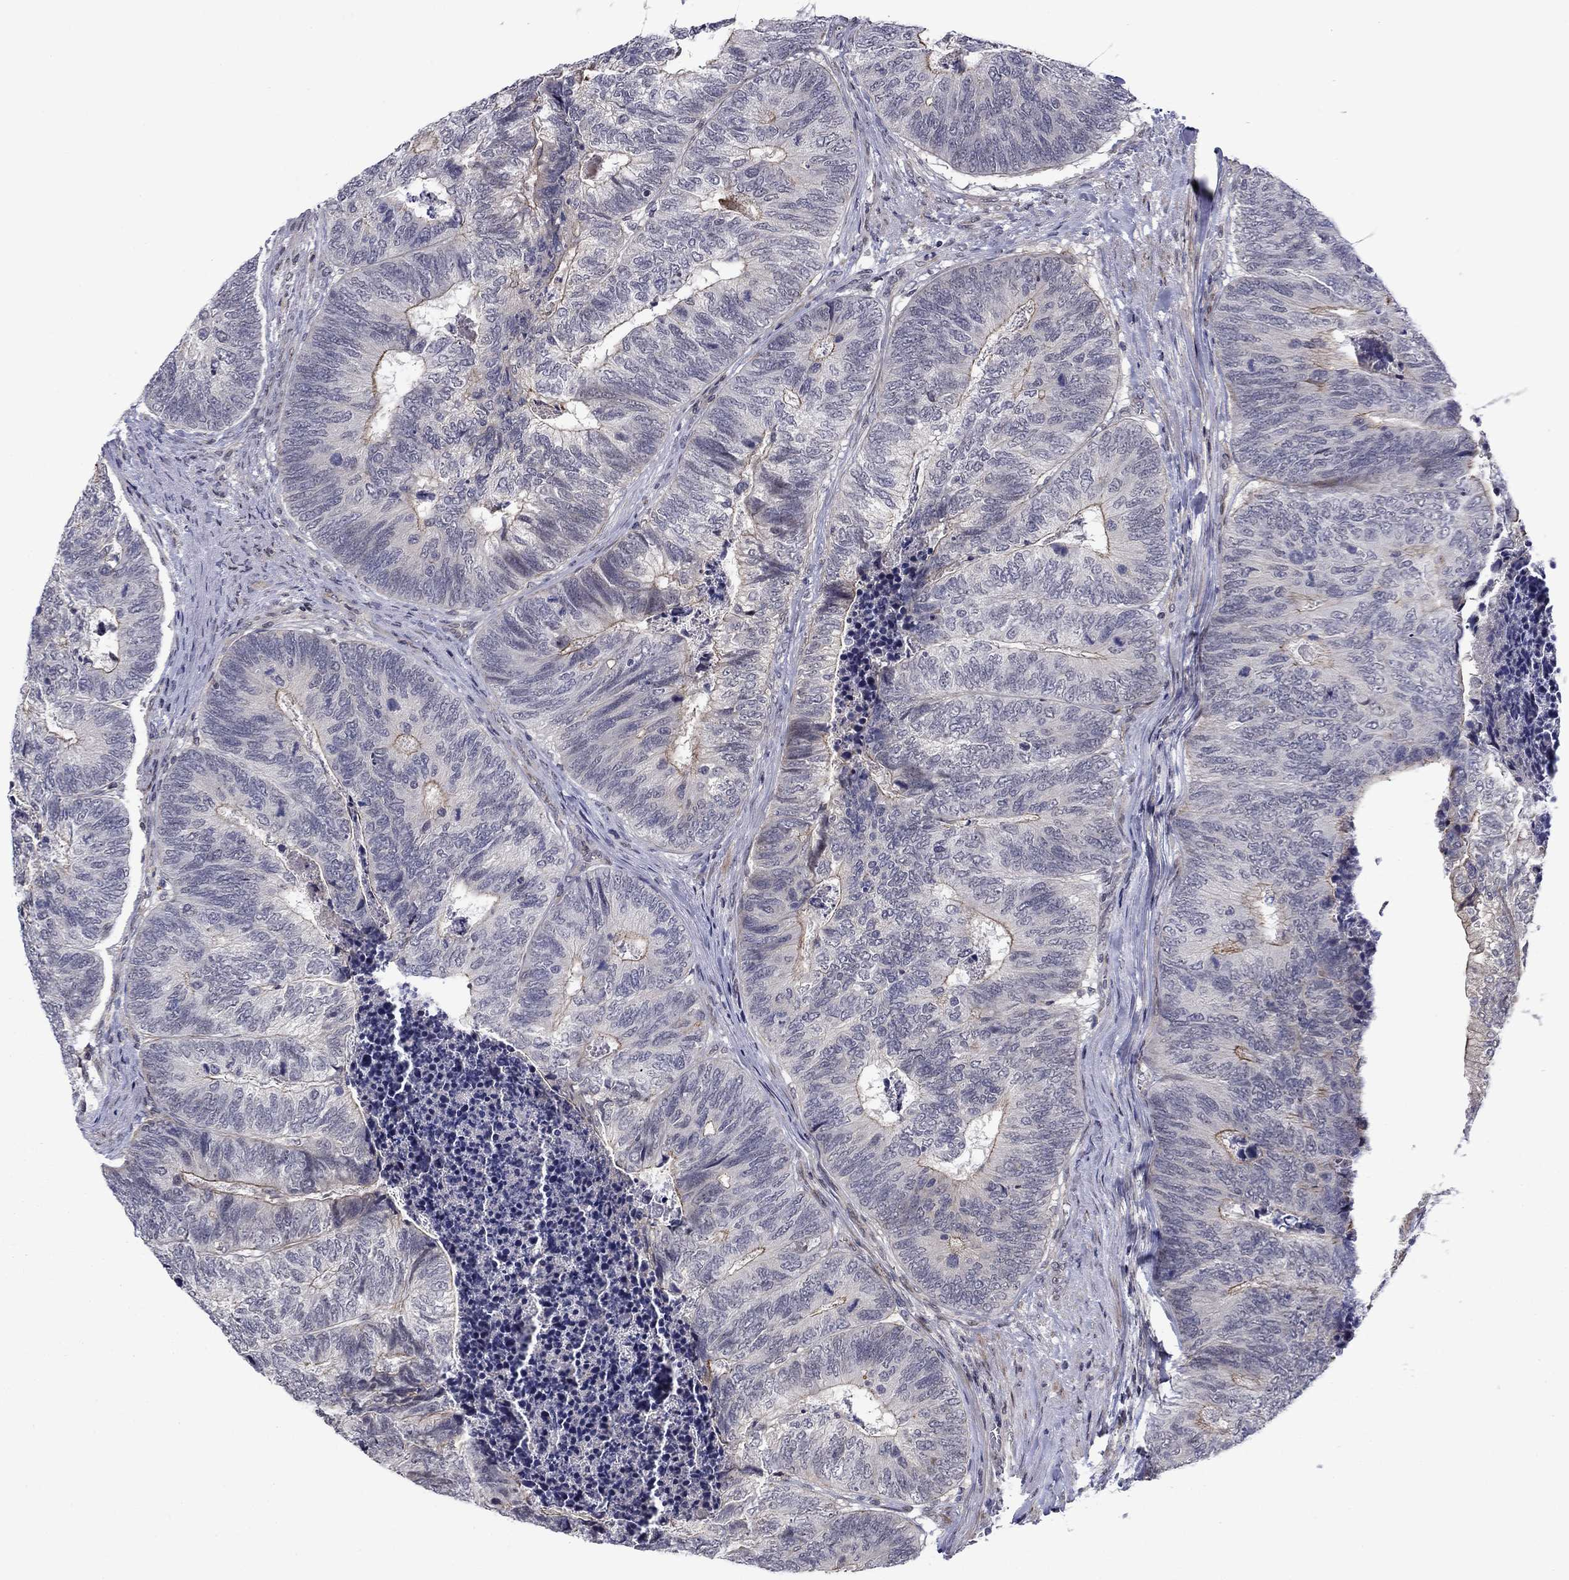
{"staining": {"intensity": "moderate", "quantity": "<25%", "location": "cytoplasmic/membranous"}, "tissue": "colorectal cancer", "cell_type": "Tumor cells", "image_type": "cancer", "snomed": [{"axis": "morphology", "description": "Adenocarcinoma, NOS"}, {"axis": "topography", "description": "Colon"}], "caption": "Immunohistochemical staining of colorectal adenocarcinoma demonstrates moderate cytoplasmic/membranous protein staining in approximately <25% of tumor cells.", "gene": "B3GAT1", "patient": {"sex": "female", "age": 67}}